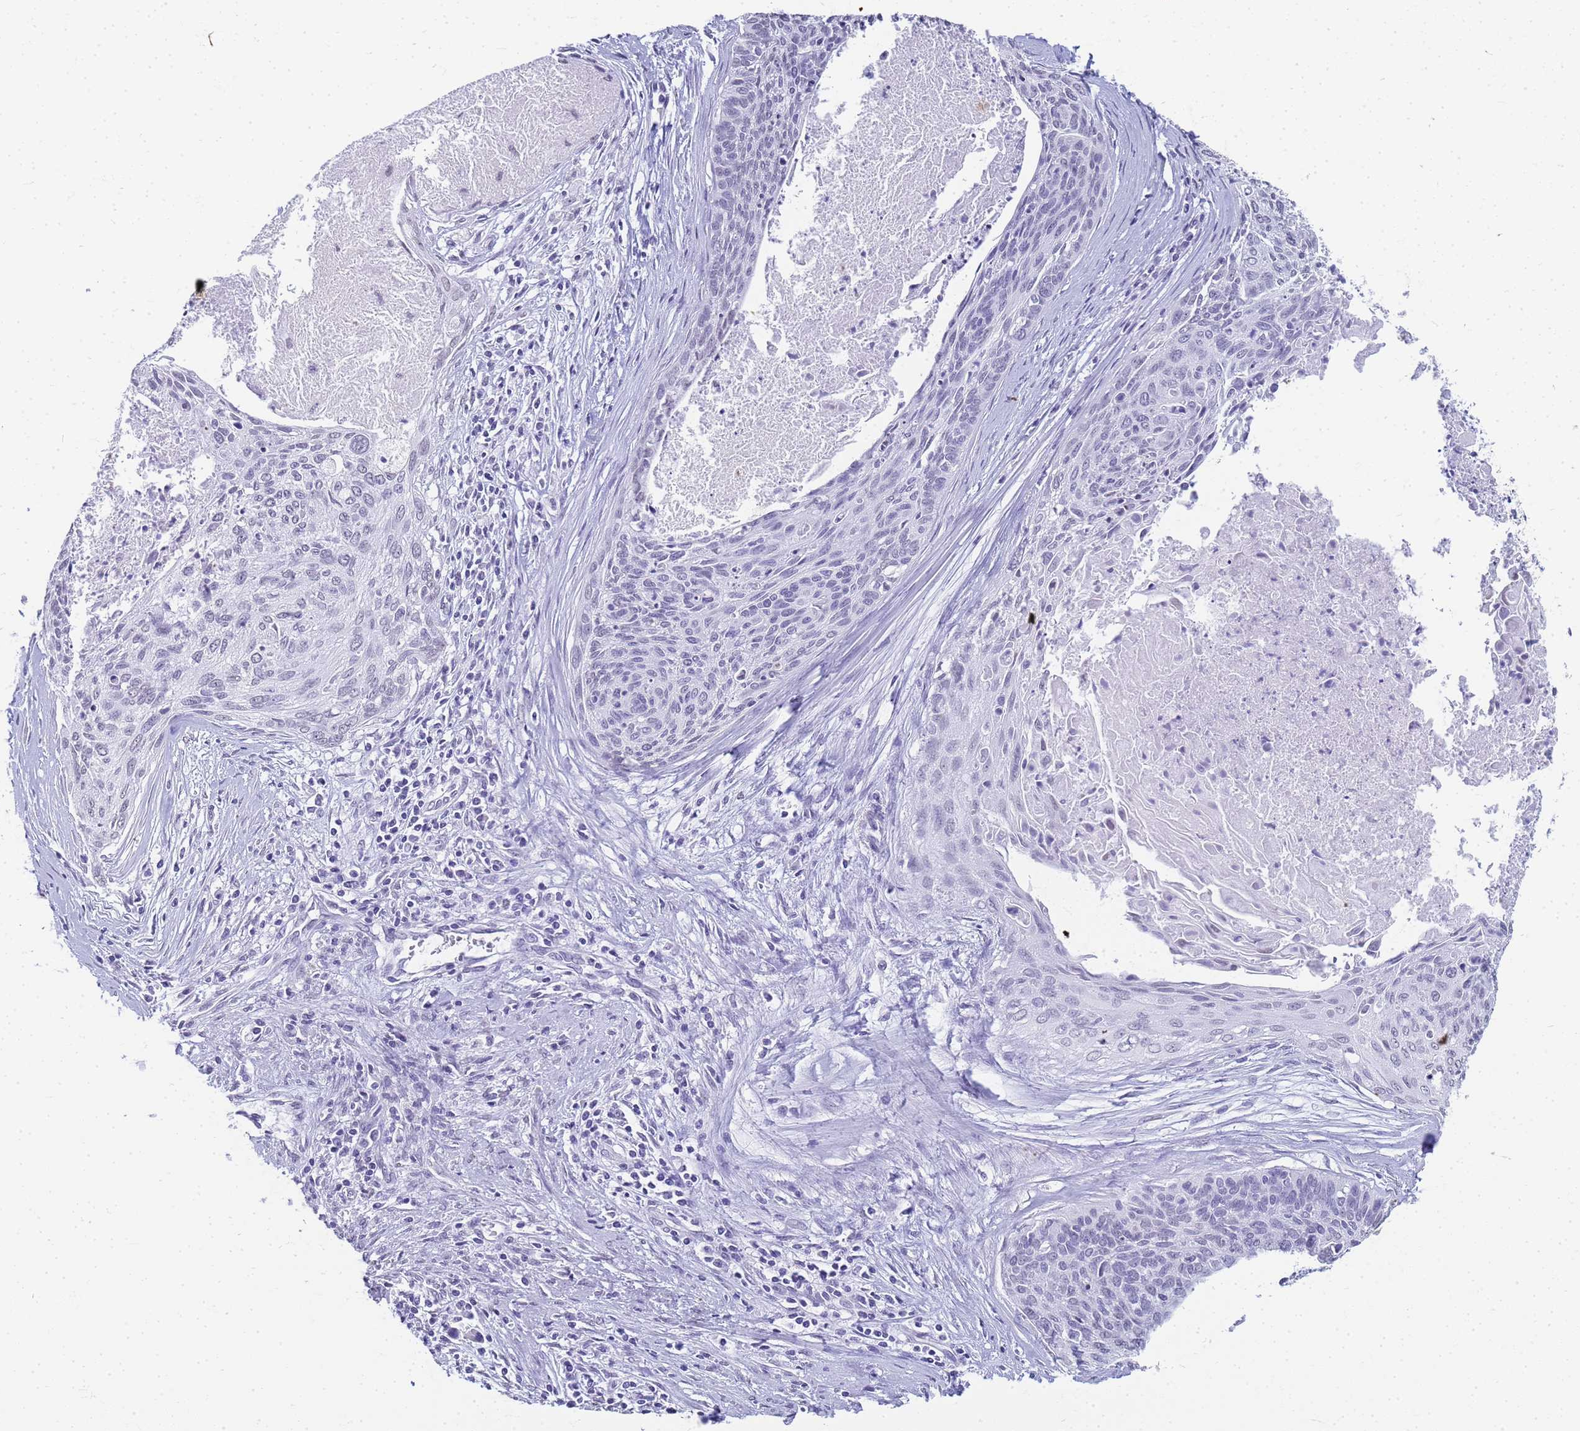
{"staining": {"intensity": "negative", "quantity": "none", "location": "none"}, "tissue": "cervical cancer", "cell_type": "Tumor cells", "image_type": "cancer", "snomed": [{"axis": "morphology", "description": "Squamous cell carcinoma, NOS"}, {"axis": "topography", "description": "Cervix"}], "caption": "Immunohistochemistry (IHC) of cervical squamous cell carcinoma reveals no staining in tumor cells.", "gene": "SLC7A9", "patient": {"sex": "female", "age": 55}}